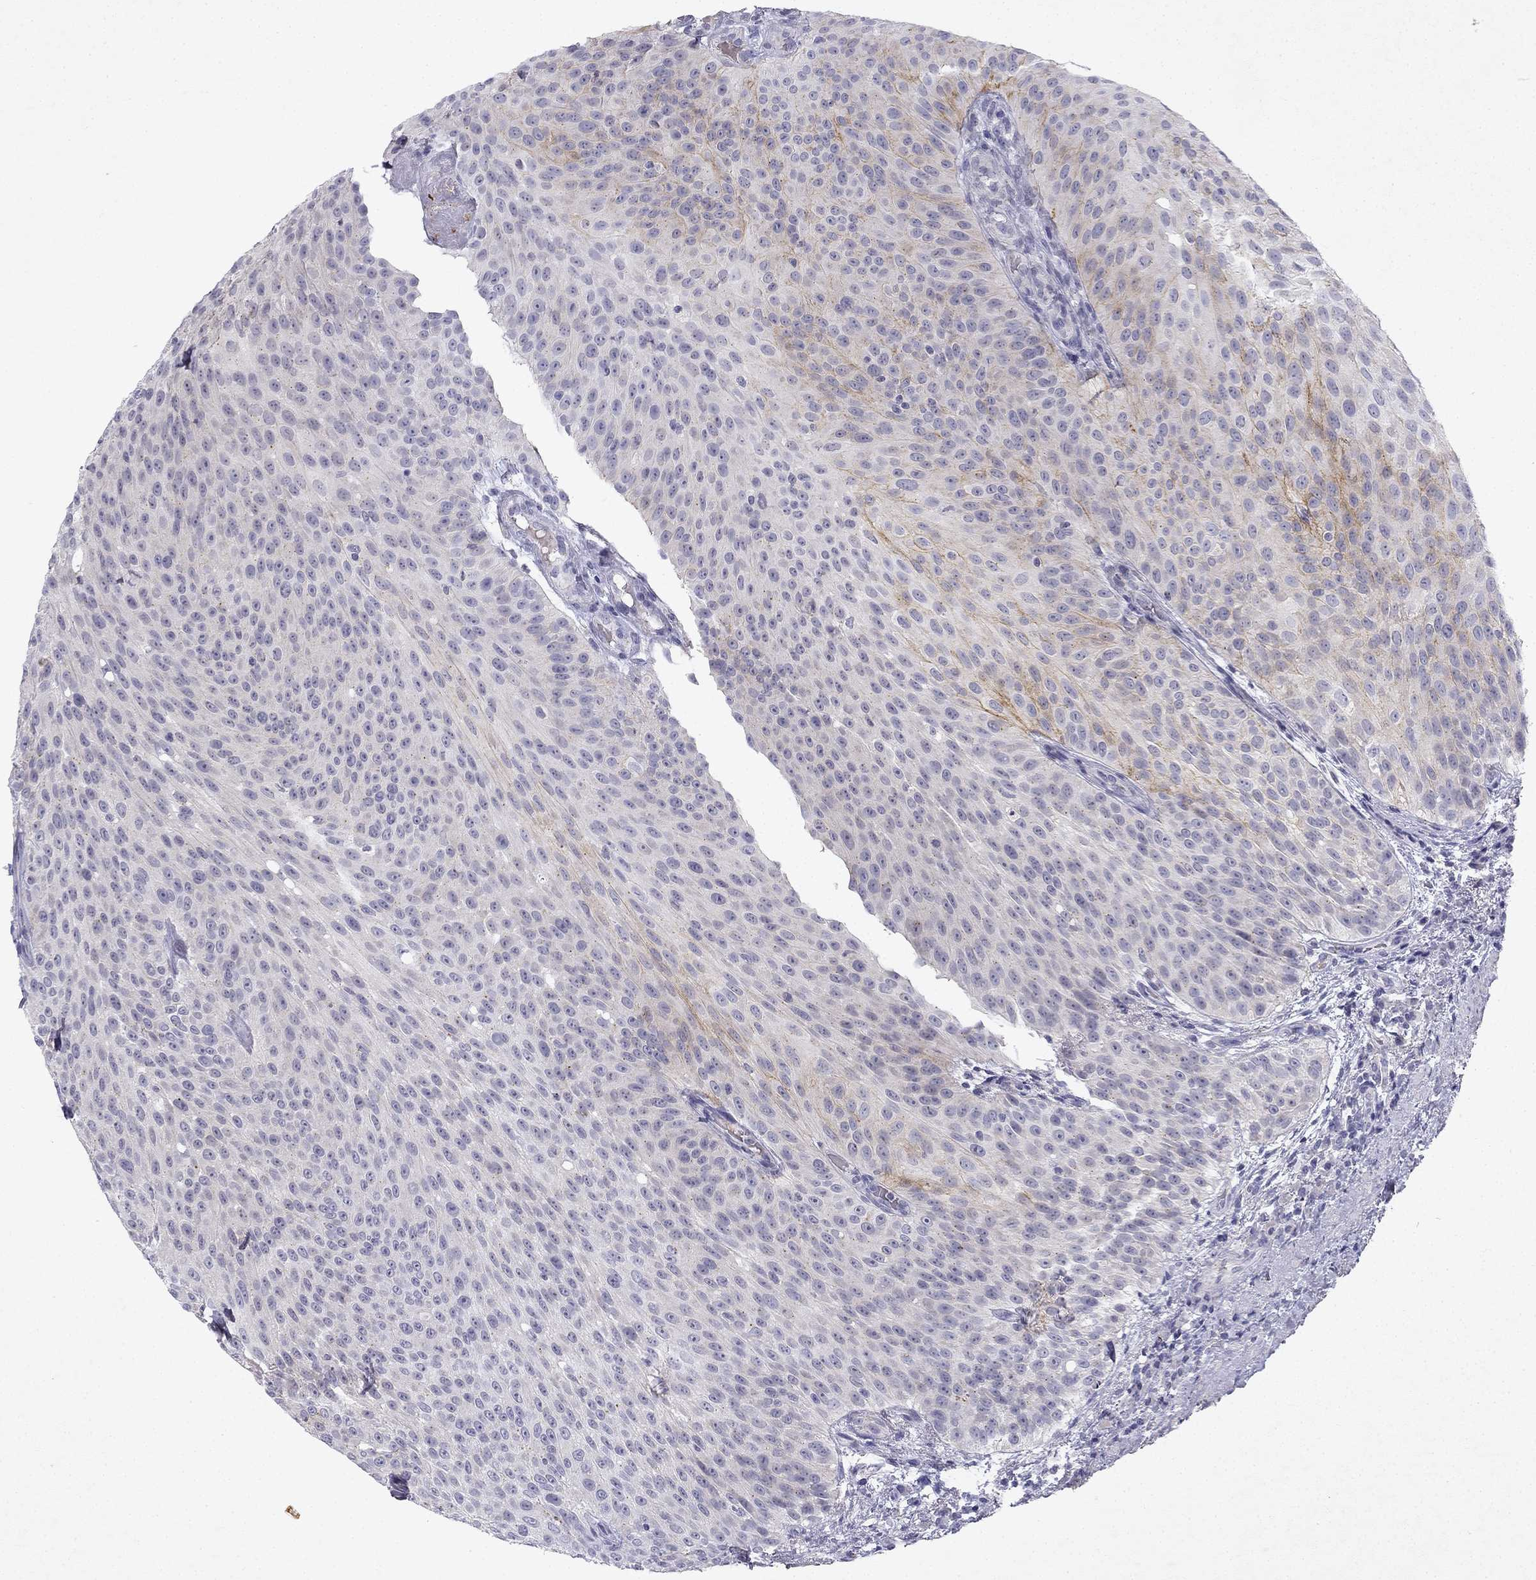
{"staining": {"intensity": "moderate", "quantity": "<25%", "location": "cytoplasmic/membranous"}, "tissue": "urothelial cancer", "cell_type": "Tumor cells", "image_type": "cancer", "snomed": [{"axis": "morphology", "description": "Urothelial carcinoma, Low grade"}, {"axis": "topography", "description": "Urinary bladder"}], "caption": "DAB immunohistochemical staining of human urothelial cancer shows moderate cytoplasmic/membranous protein expression in approximately <25% of tumor cells. The protein of interest is stained brown, and the nuclei are stained in blue (DAB IHC with brightfield microscopy, high magnification).", "gene": "SLC6A4", "patient": {"sex": "male", "age": 78}}